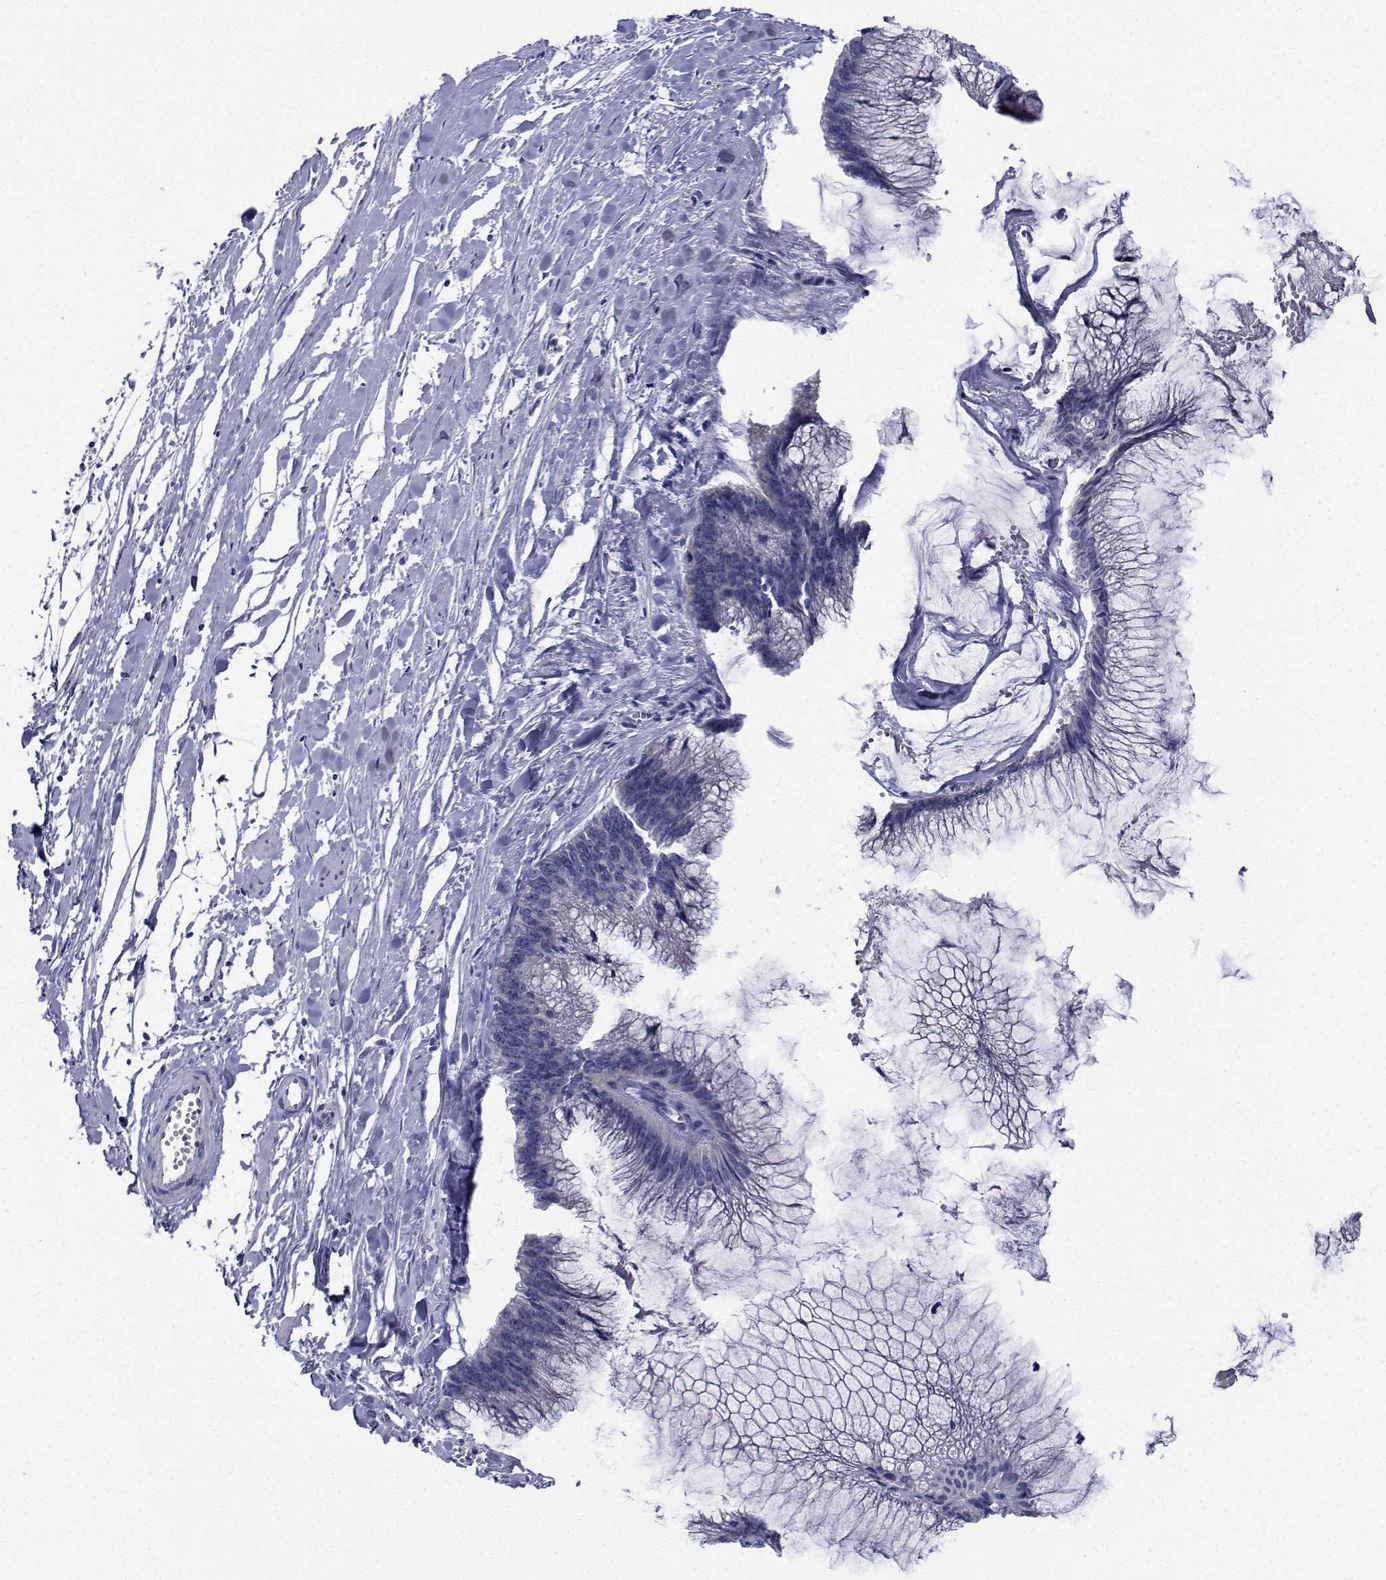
{"staining": {"intensity": "negative", "quantity": "none", "location": "none"}, "tissue": "ovarian cancer", "cell_type": "Tumor cells", "image_type": "cancer", "snomed": [{"axis": "morphology", "description": "Cystadenocarcinoma, mucinous, NOS"}, {"axis": "topography", "description": "Ovary"}], "caption": "High magnification brightfield microscopy of ovarian mucinous cystadenocarcinoma stained with DAB (3,3'-diaminobenzidine) (brown) and counterstained with hematoxylin (blue): tumor cells show no significant staining.", "gene": "CDHR3", "patient": {"sex": "female", "age": 44}}